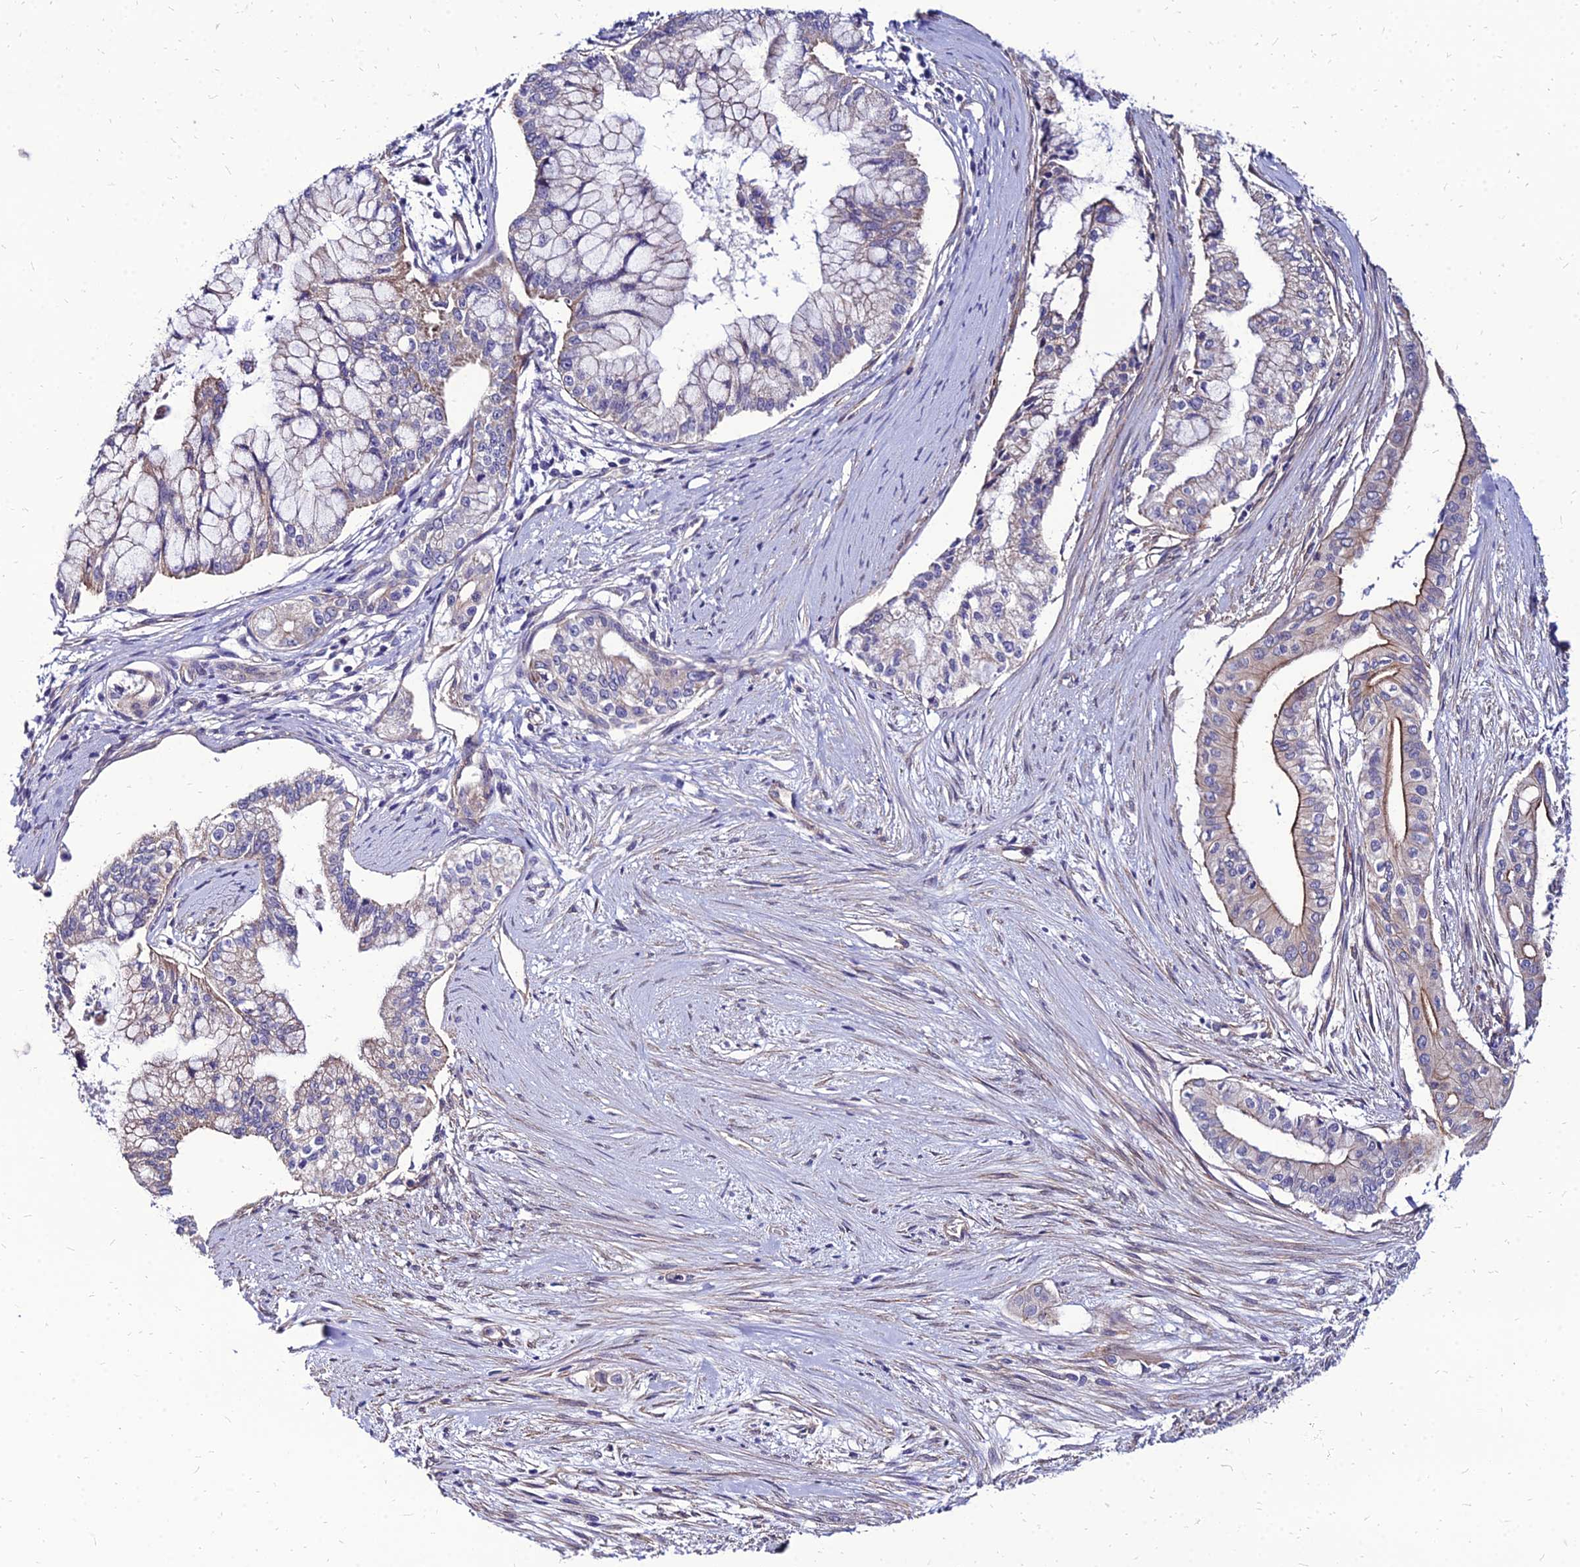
{"staining": {"intensity": "weak", "quantity": "<25%", "location": "cytoplasmic/membranous"}, "tissue": "pancreatic cancer", "cell_type": "Tumor cells", "image_type": "cancer", "snomed": [{"axis": "morphology", "description": "Adenocarcinoma, NOS"}, {"axis": "topography", "description": "Pancreas"}], "caption": "Protein analysis of pancreatic cancer shows no significant staining in tumor cells.", "gene": "YEATS2", "patient": {"sex": "male", "age": 46}}